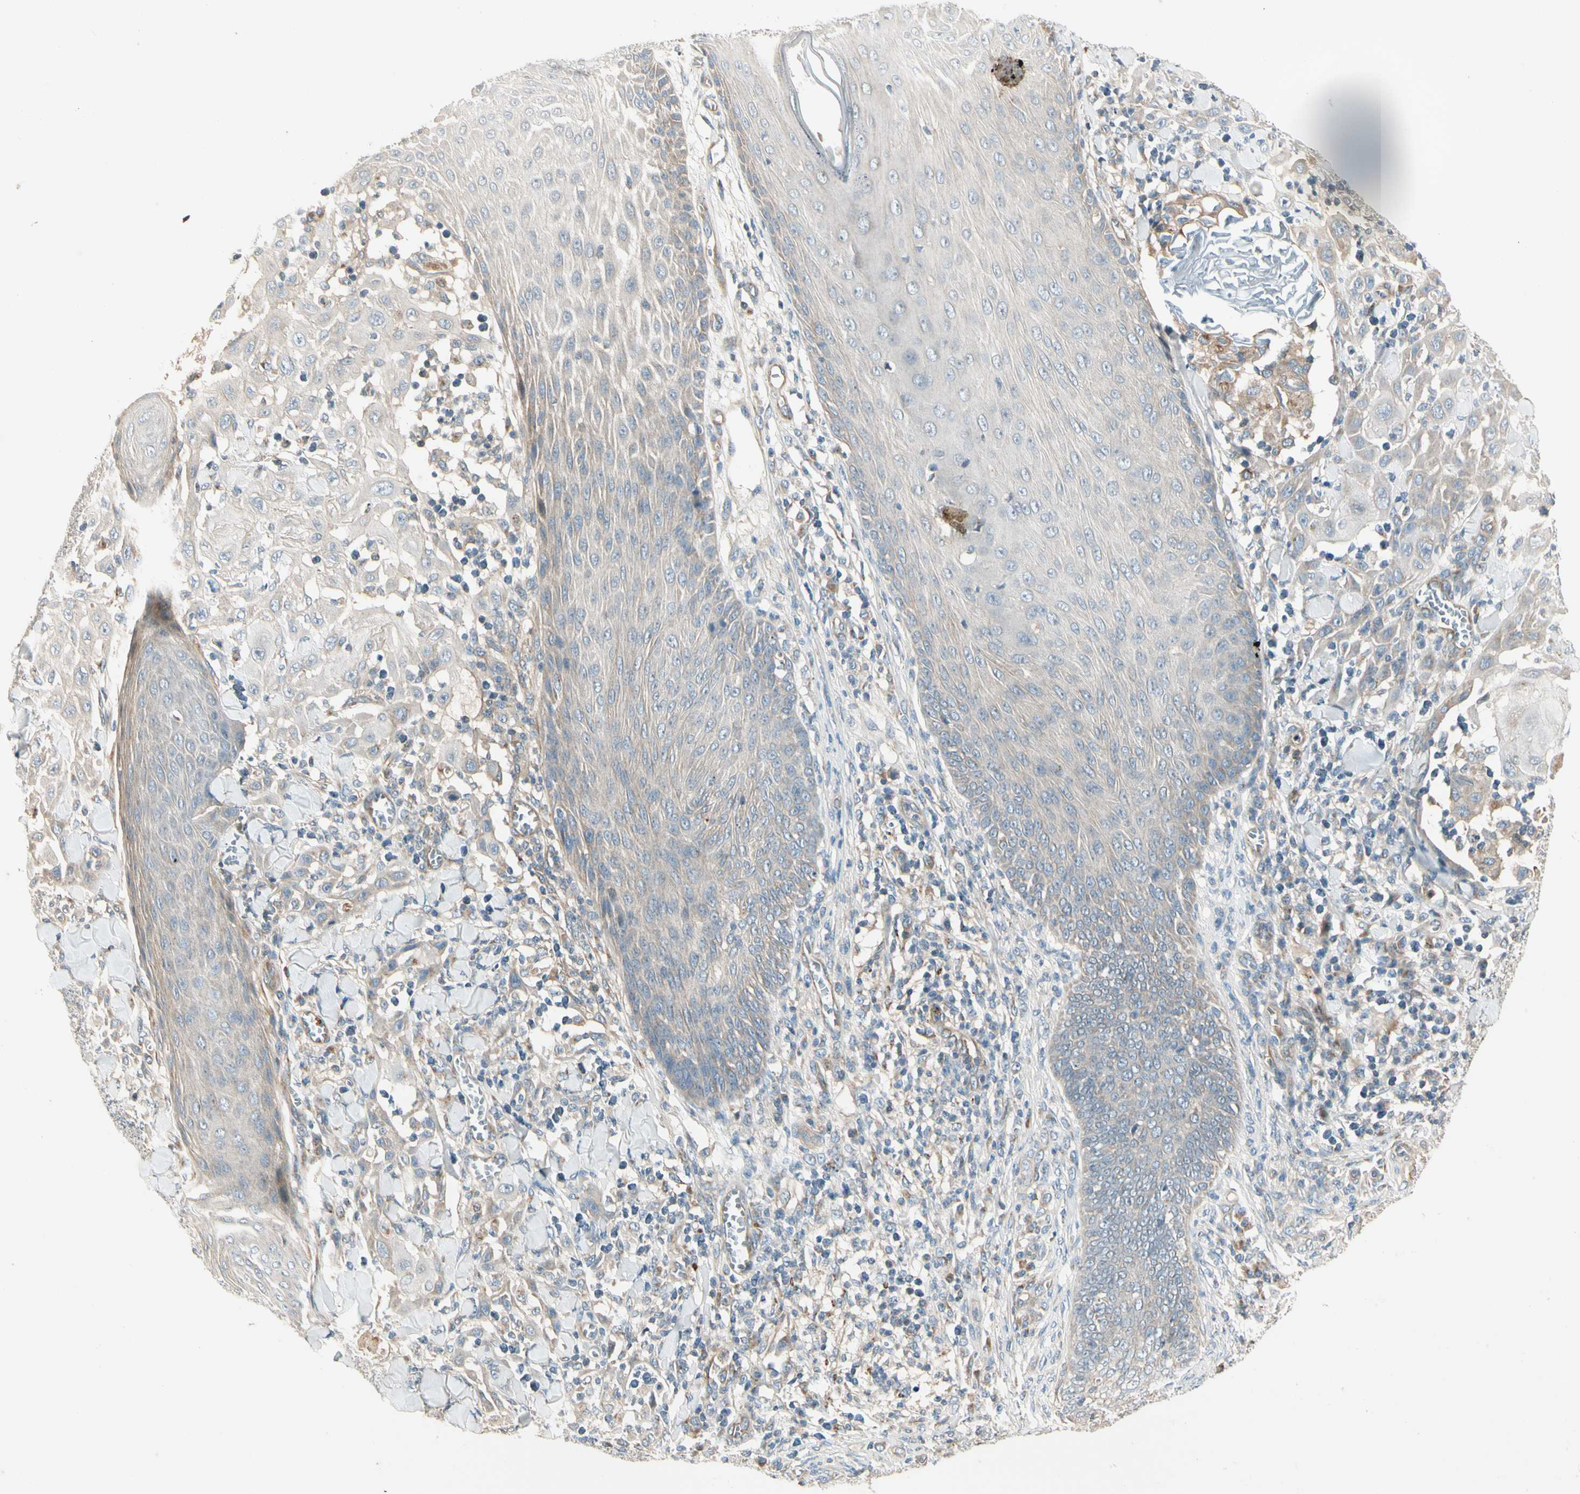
{"staining": {"intensity": "weak", "quantity": "25%-75%", "location": "cytoplasmic/membranous"}, "tissue": "skin cancer", "cell_type": "Tumor cells", "image_type": "cancer", "snomed": [{"axis": "morphology", "description": "Squamous cell carcinoma, NOS"}, {"axis": "topography", "description": "Skin"}], "caption": "Skin squamous cell carcinoma stained for a protein reveals weak cytoplasmic/membranous positivity in tumor cells.", "gene": "ABCA3", "patient": {"sex": "male", "age": 24}}